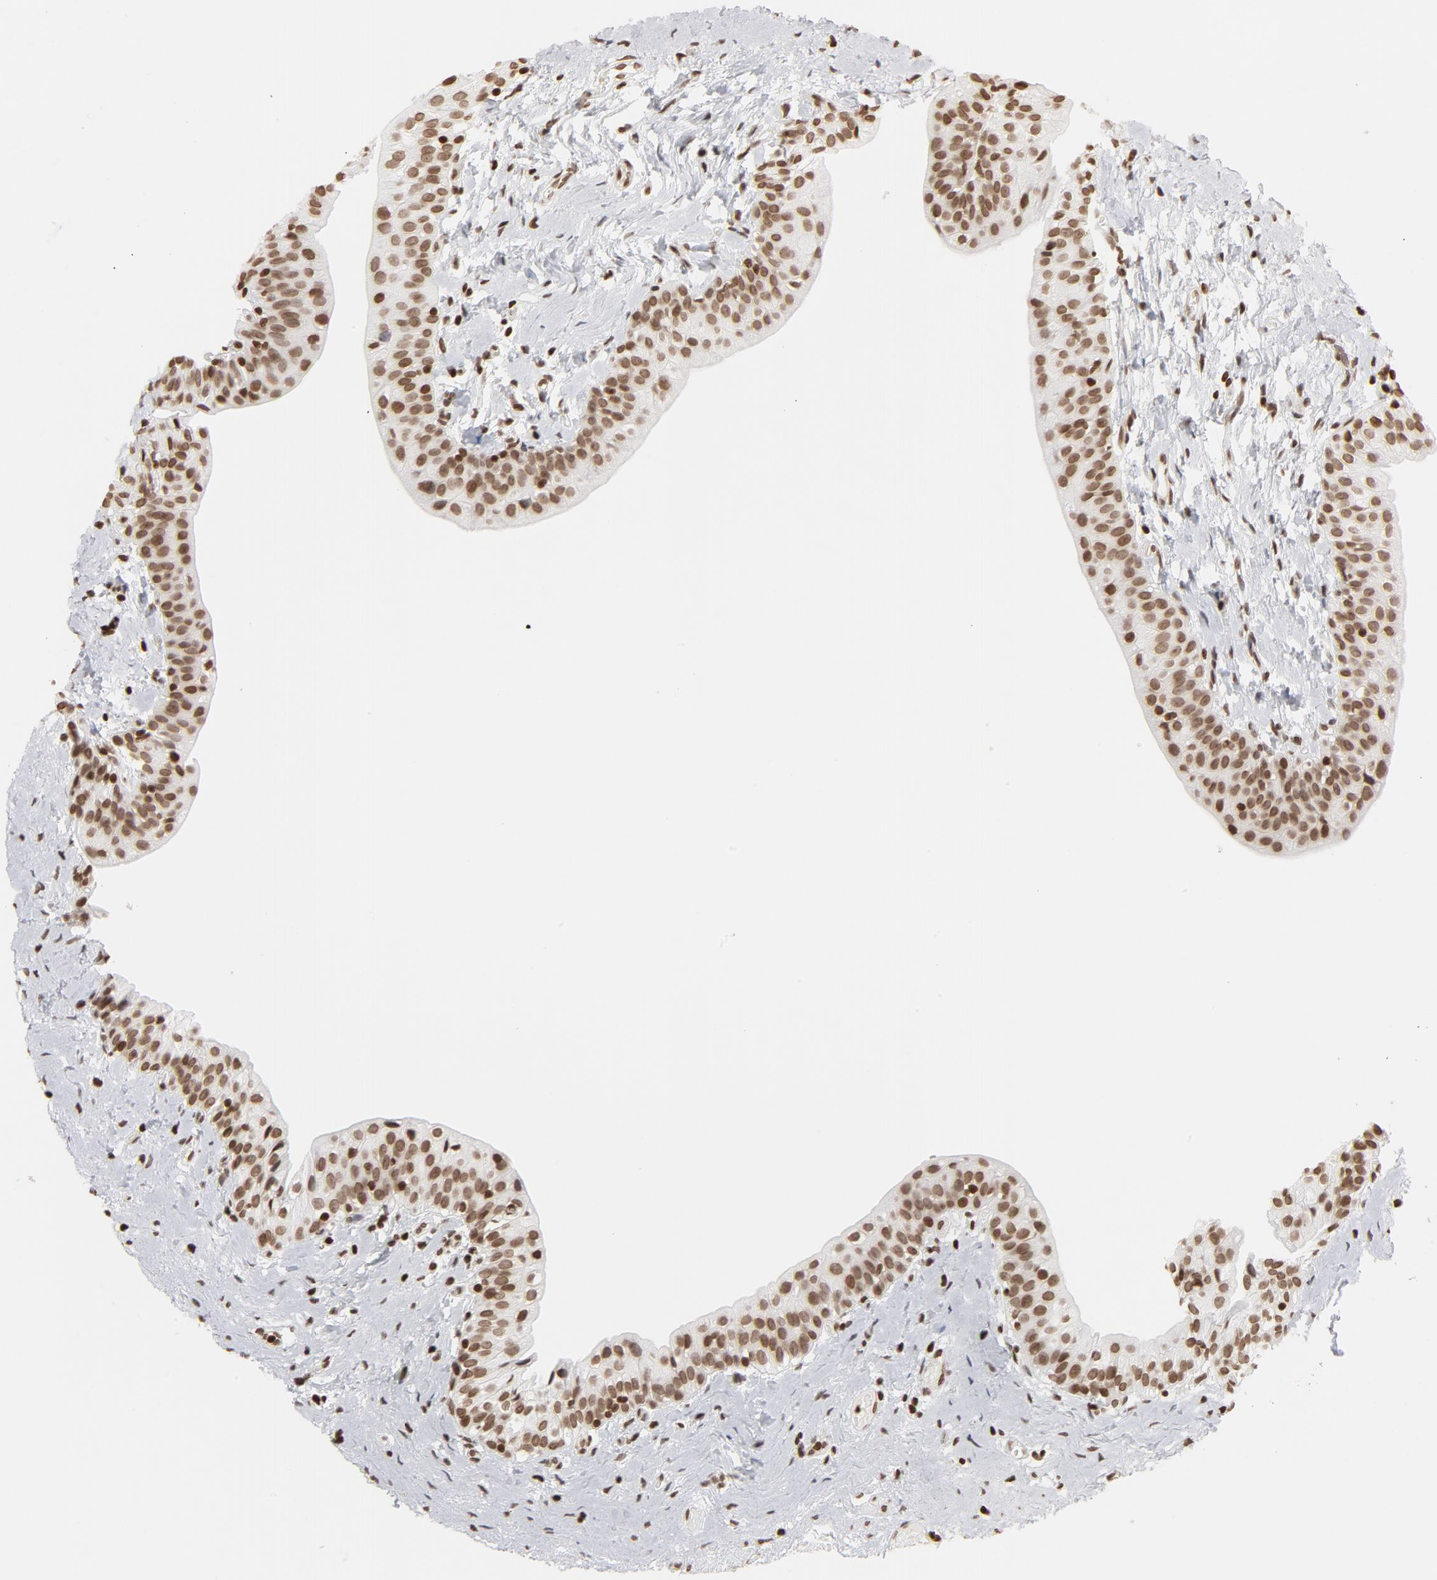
{"staining": {"intensity": "moderate", "quantity": ">75%", "location": "nuclear"}, "tissue": "urinary bladder", "cell_type": "Urothelial cells", "image_type": "normal", "snomed": [{"axis": "morphology", "description": "Normal tissue, NOS"}, {"axis": "topography", "description": "Urinary bladder"}], "caption": "Immunohistochemistry (IHC) (DAB (3,3'-diaminobenzidine)) staining of normal human urinary bladder shows moderate nuclear protein expression in about >75% of urothelial cells. (DAB IHC, brown staining for protein, blue staining for nuclei).", "gene": "H2AC12", "patient": {"sex": "male", "age": 59}}